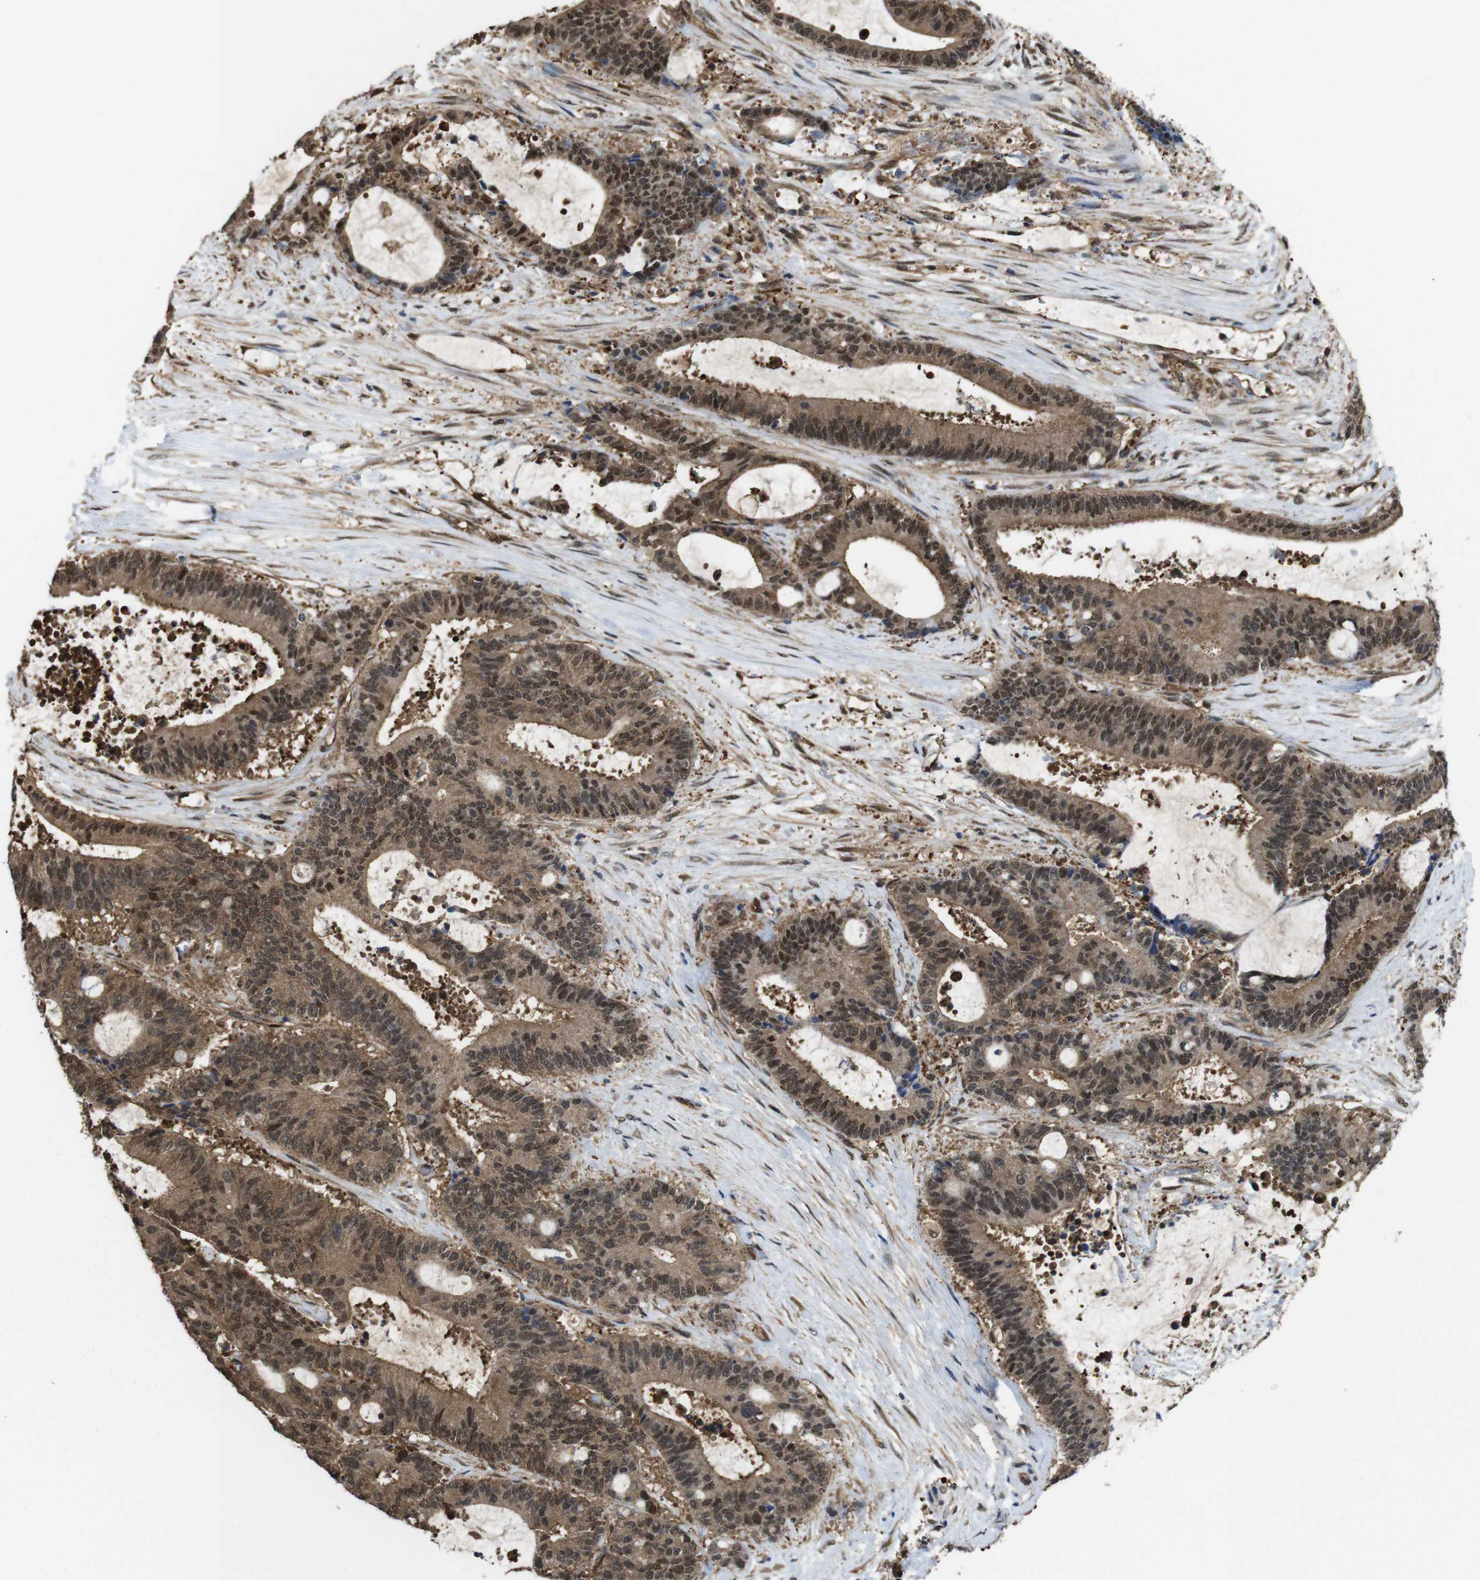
{"staining": {"intensity": "moderate", "quantity": ">75%", "location": "cytoplasmic/membranous"}, "tissue": "liver cancer", "cell_type": "Tumor cells", "image_type": "cancer", "snomed": [{"axis": "morphology", "description": "Normal tissue, NOS"}, {"axis": "morphology", "description": "Cholangiocarcinoma"}, {"axis": "topography", "description": "Liver"}, {"axis": "topography", "description": "Peripheral nerve tissue"}], "caption": "This is an image of IHC staining of liver cholangiocarcinoma, which shows moderate staining in the cytoplasmic/membranous of tumor cells.", "gene": "YWHAG", "patient": {"sex": "female", "age": 73}}